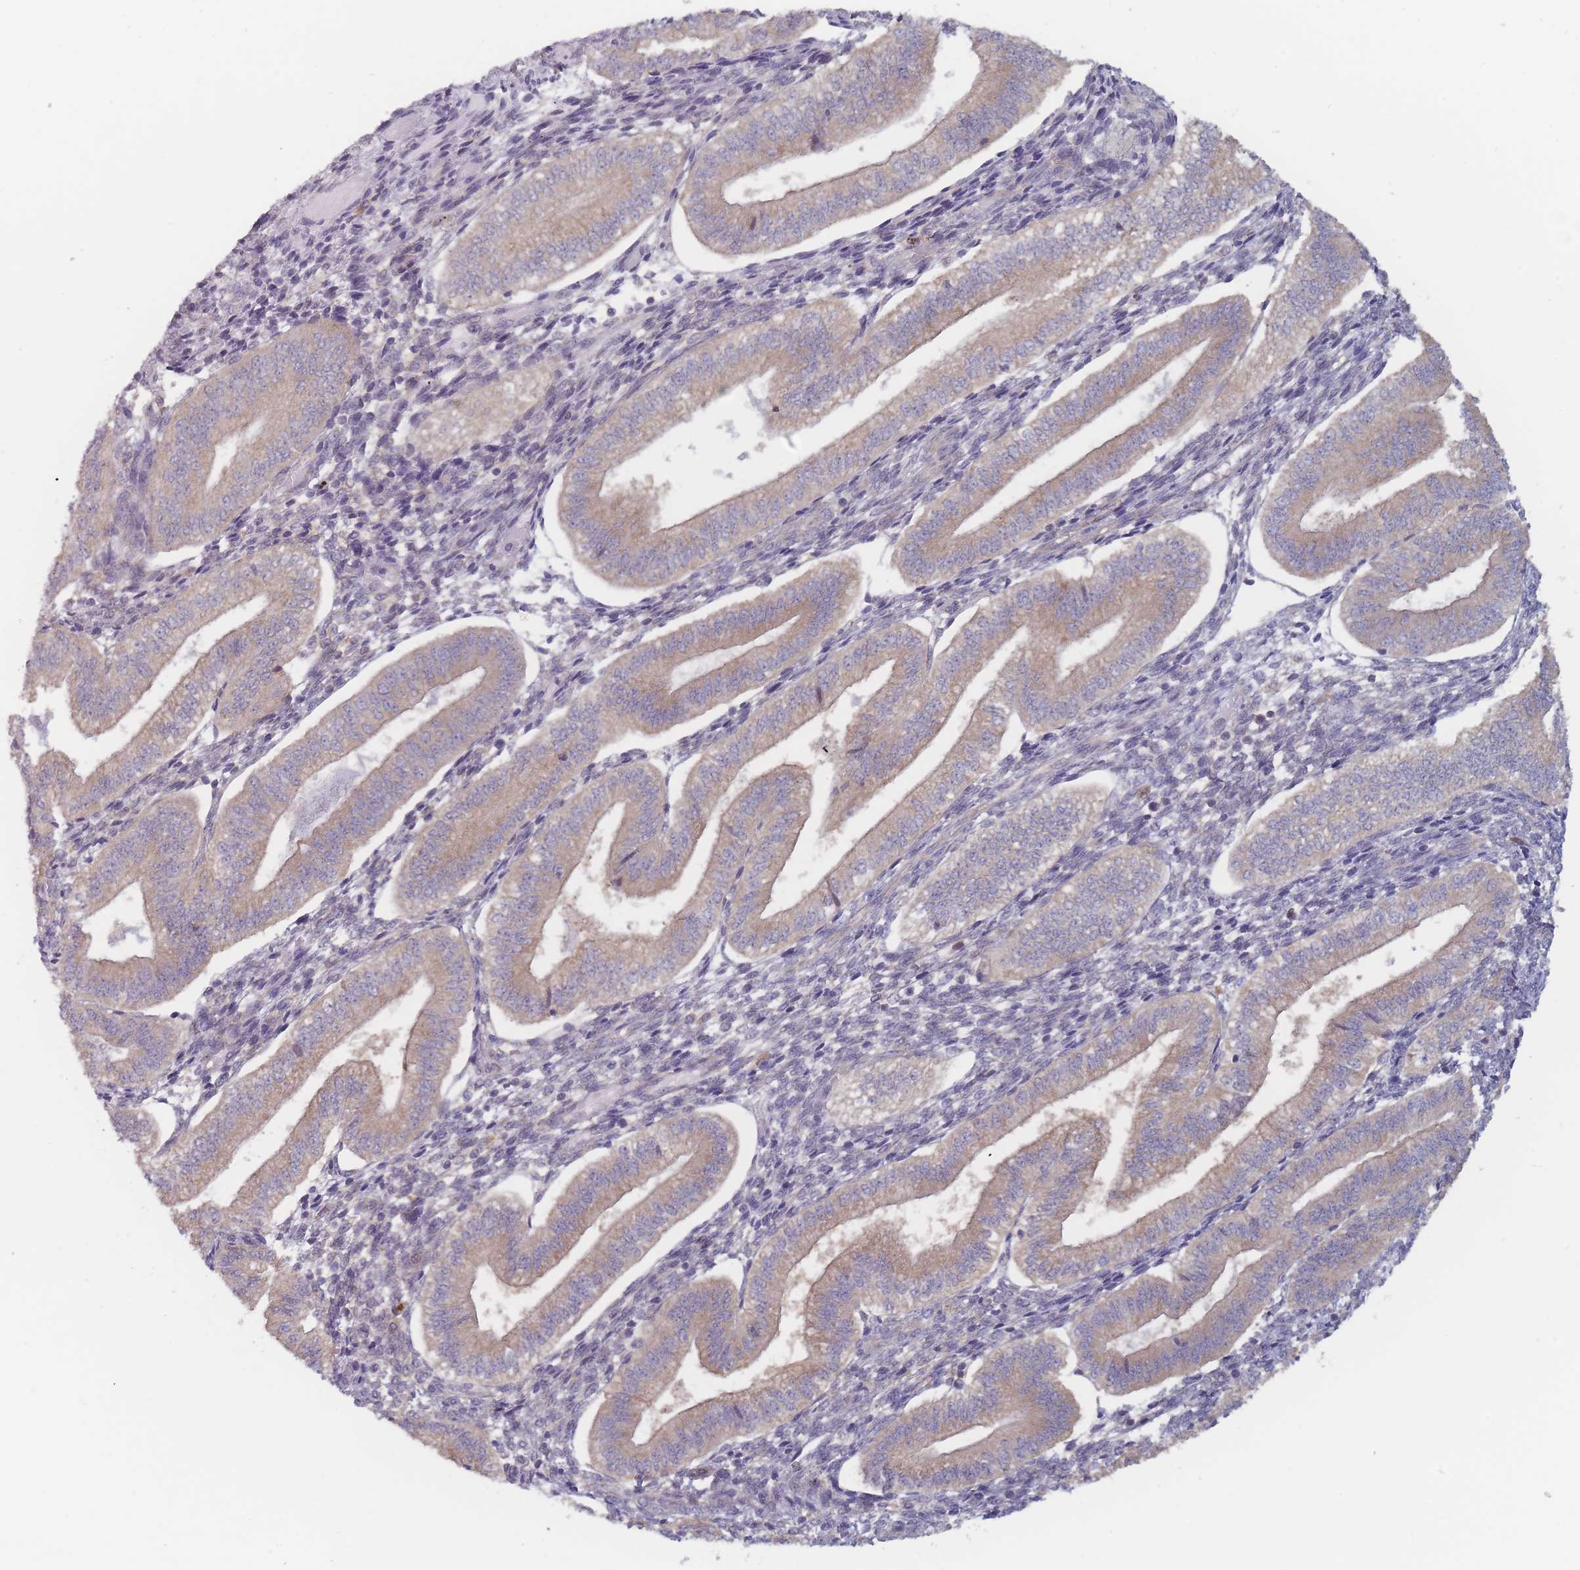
{"staining": {"intensity": "weak", "quantity": "<25%", "location": "cytoplasmic/membranous"}, "tissue": "endometrium", "cell_type": "Cells in endometrial stroma", "image_type": "normal", "snomed": [{"axis": "morphology", "description": "Normal tissue, NOS"}, {"axis": "topography", "description": "Endometrium"}], "caption": "High power microscopy photomicrograph of an immunohistochemistry micrograph of unremarkable endometrium, revealing no significant expression in cells in endometrial stroma.", "gene": "EFCC1", "patient": {"sex": "female", "age": 34}}